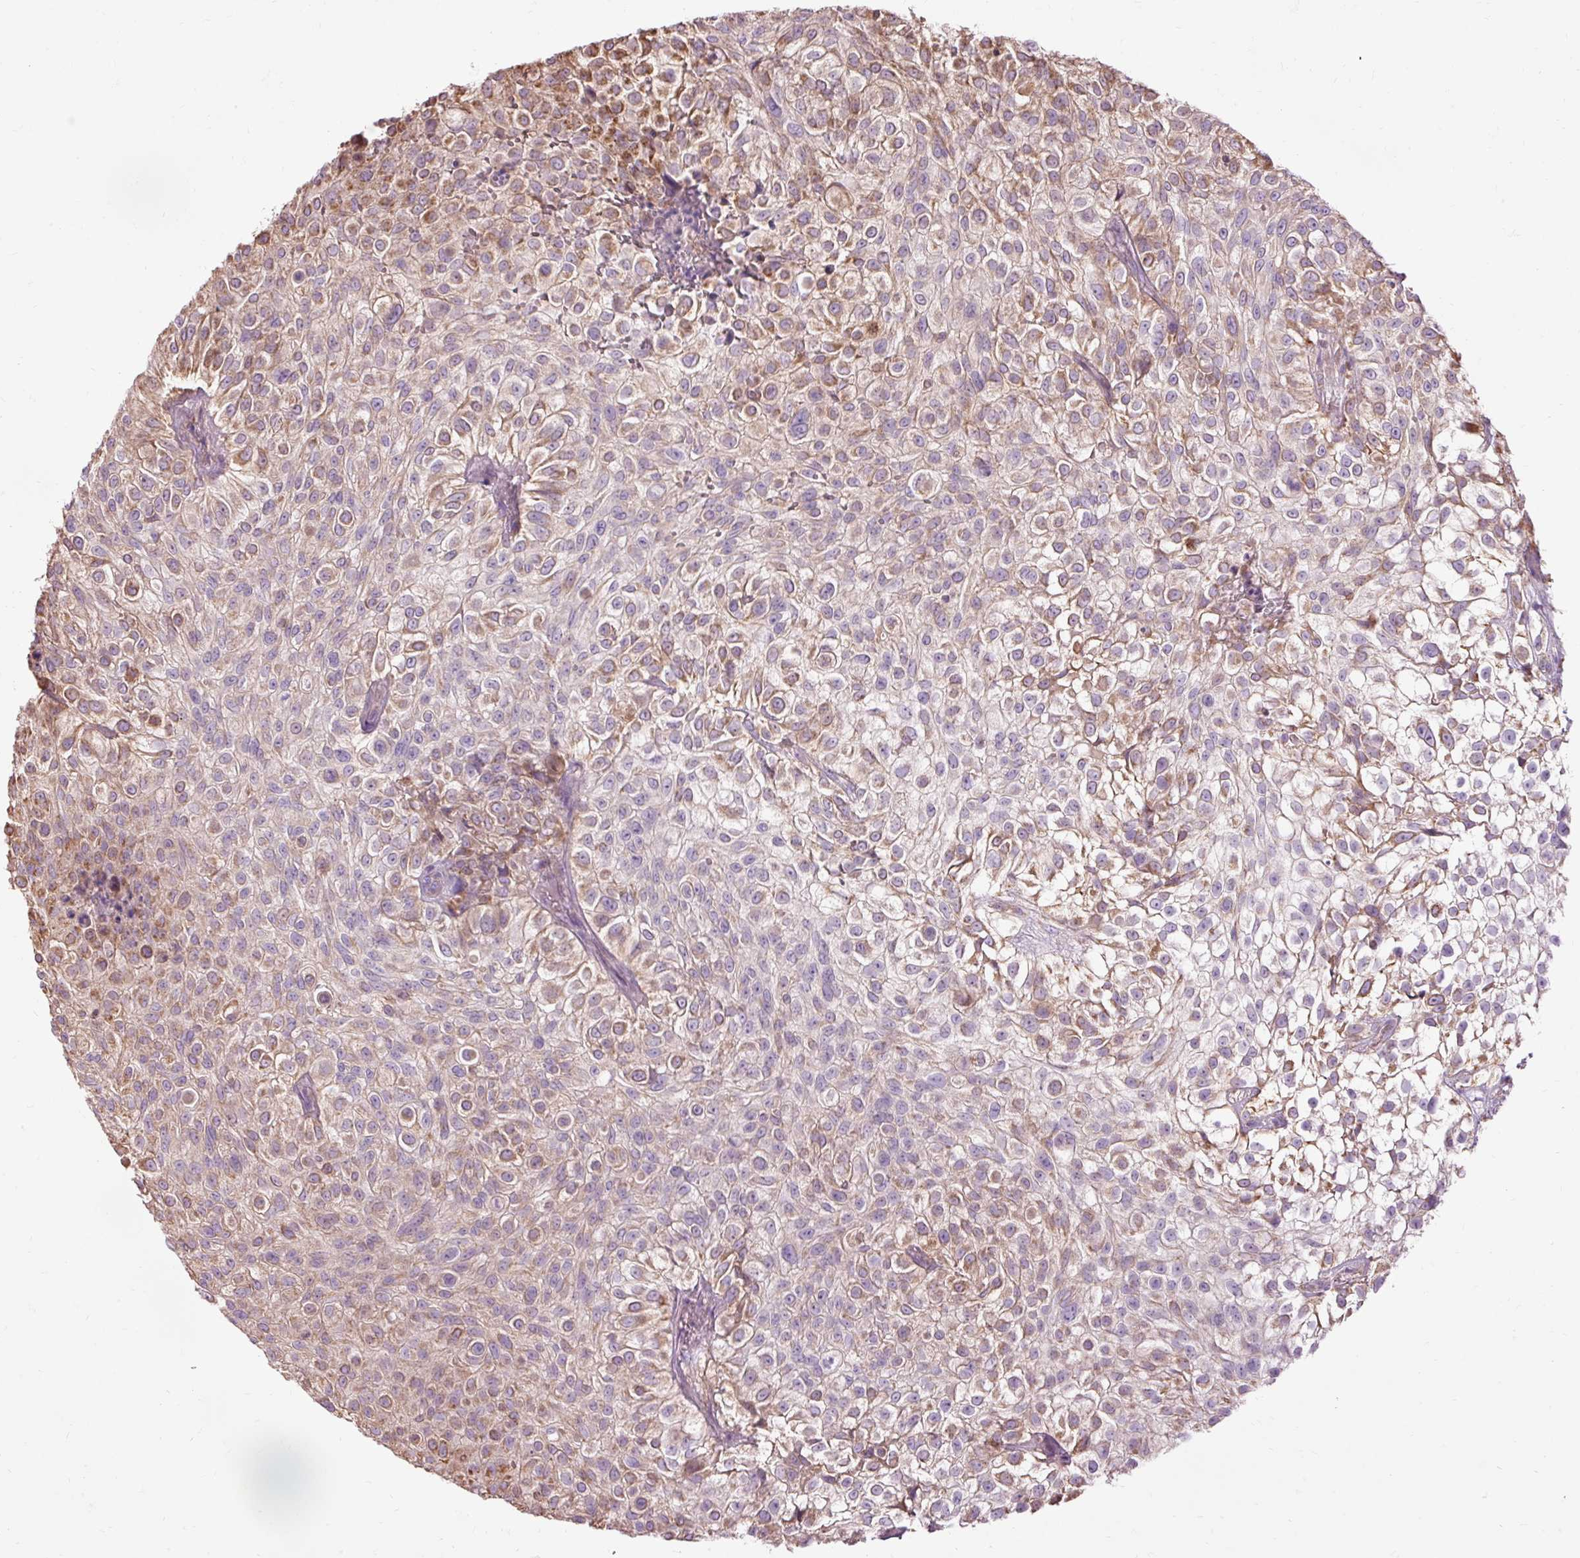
{"staining": {"intensity": "moderate", "quantity": "25%-75%", "location": "cytoplasmic/membranous"}, "tissue": "urothelial cancer", "cell_type": "Tumor cells", "image_type": "cancer", "snomed": [{"axis": "morphology", "description": "Urothelial carcinoma, High grade"}, {"axis": "topography", "description": "Urinary bladder"}], "caption": "This histopathology image shows urothelial cancer stained with IHC to label a protein in brown. The cytoplasmic/membranous of tumor cells show moderate positivity for the protein. Nuclei are counter-stained blue.", "gene": "PRDX5", "patient": {"sex": "male", "age": 56}}